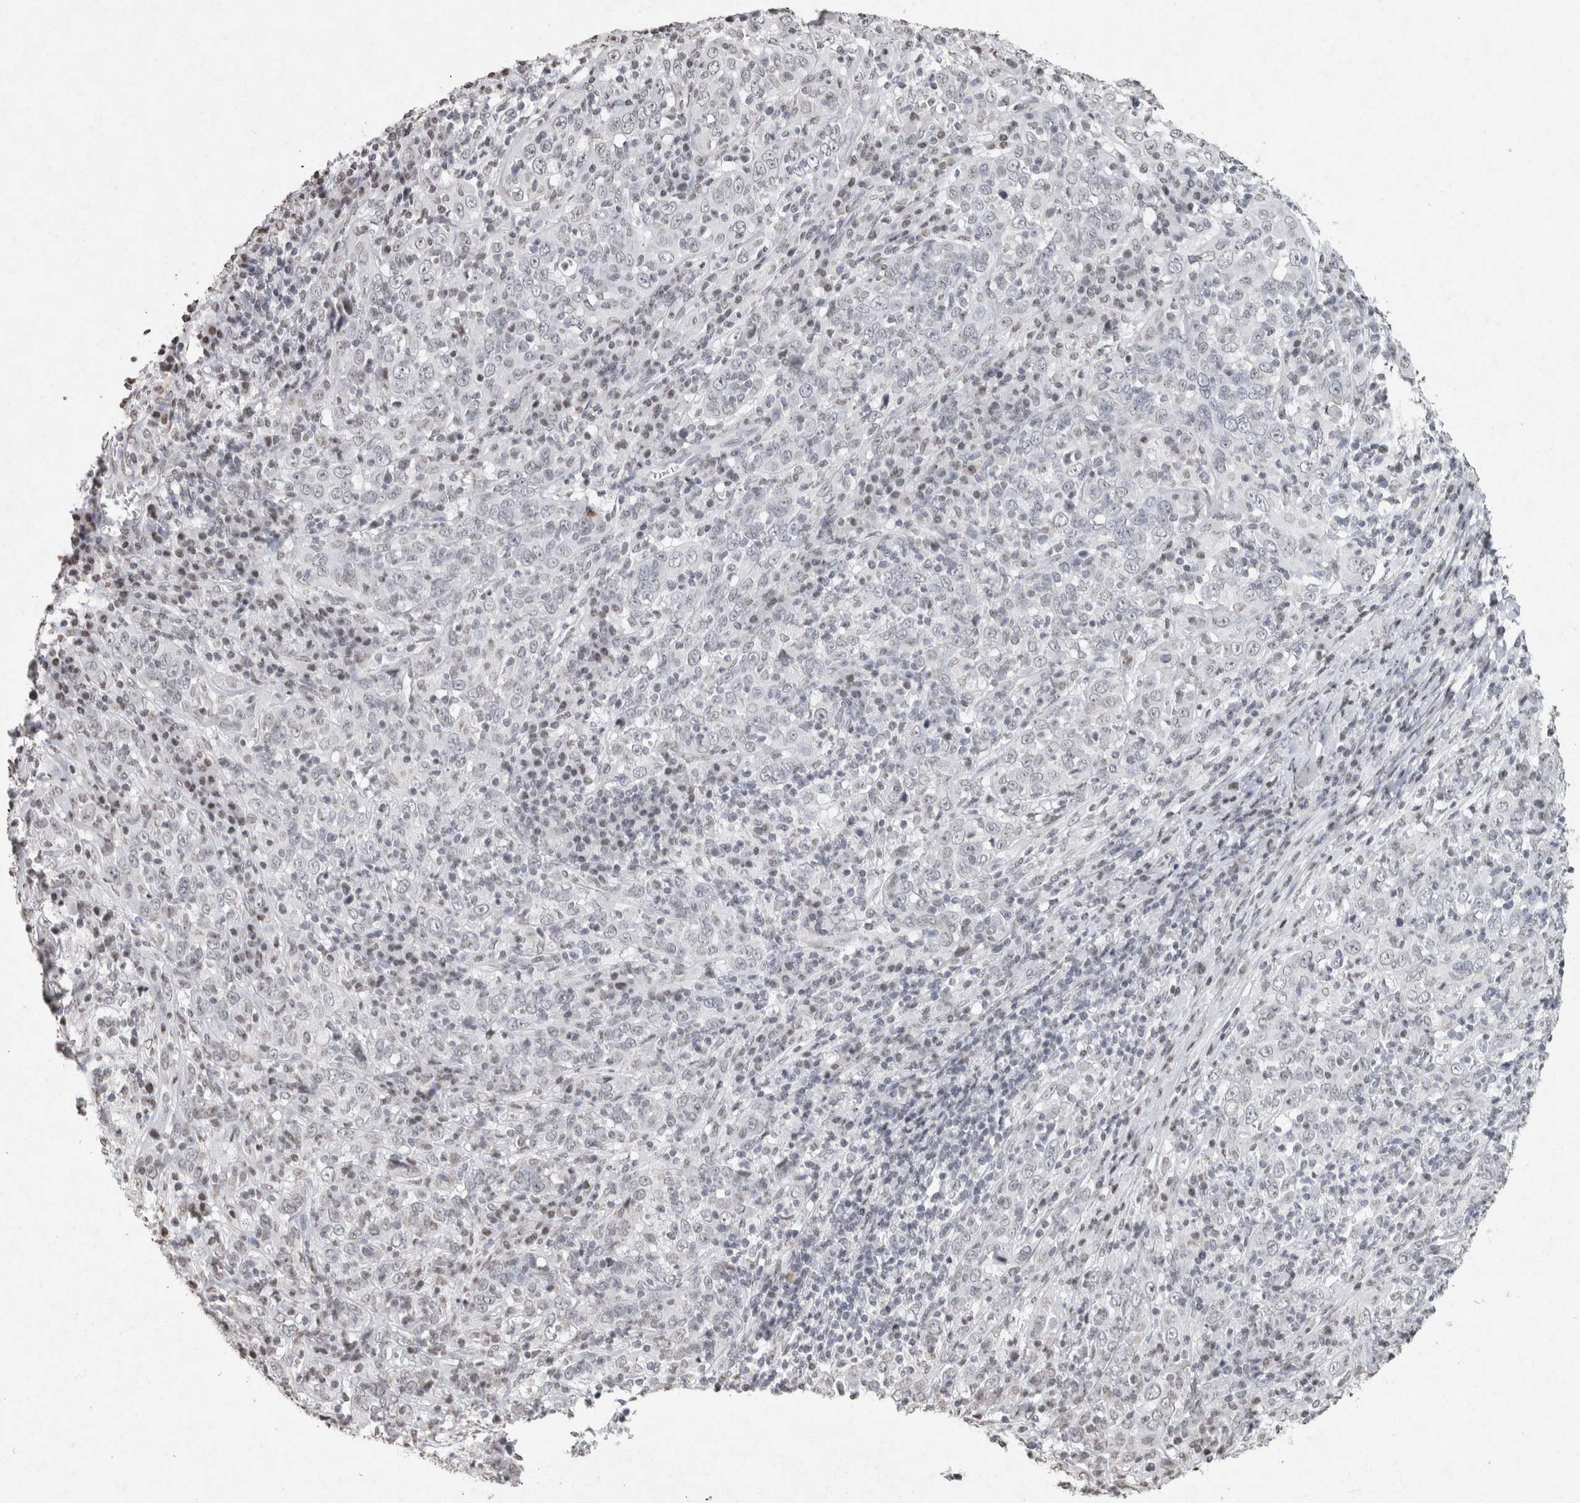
{"staining": {"intensity": "negative", "quantity": "none", "location": "none"}, "tissue": "cervical cancer", "cell_type": "Tumor cells", "image_type": "cancer", "snomed": [{"axis": "morphology", "description": "Squamous cell carcinoma, NOS"}, {"axis": "topography", "description": "Cervix"}], "caption": "Cervical squamous cell carcinoma stained for a protein using immunohistochemistry exhibits no expression tumor cells.", "gene": "CNTN1", "patient": {"sex": "female", "age": 46}}